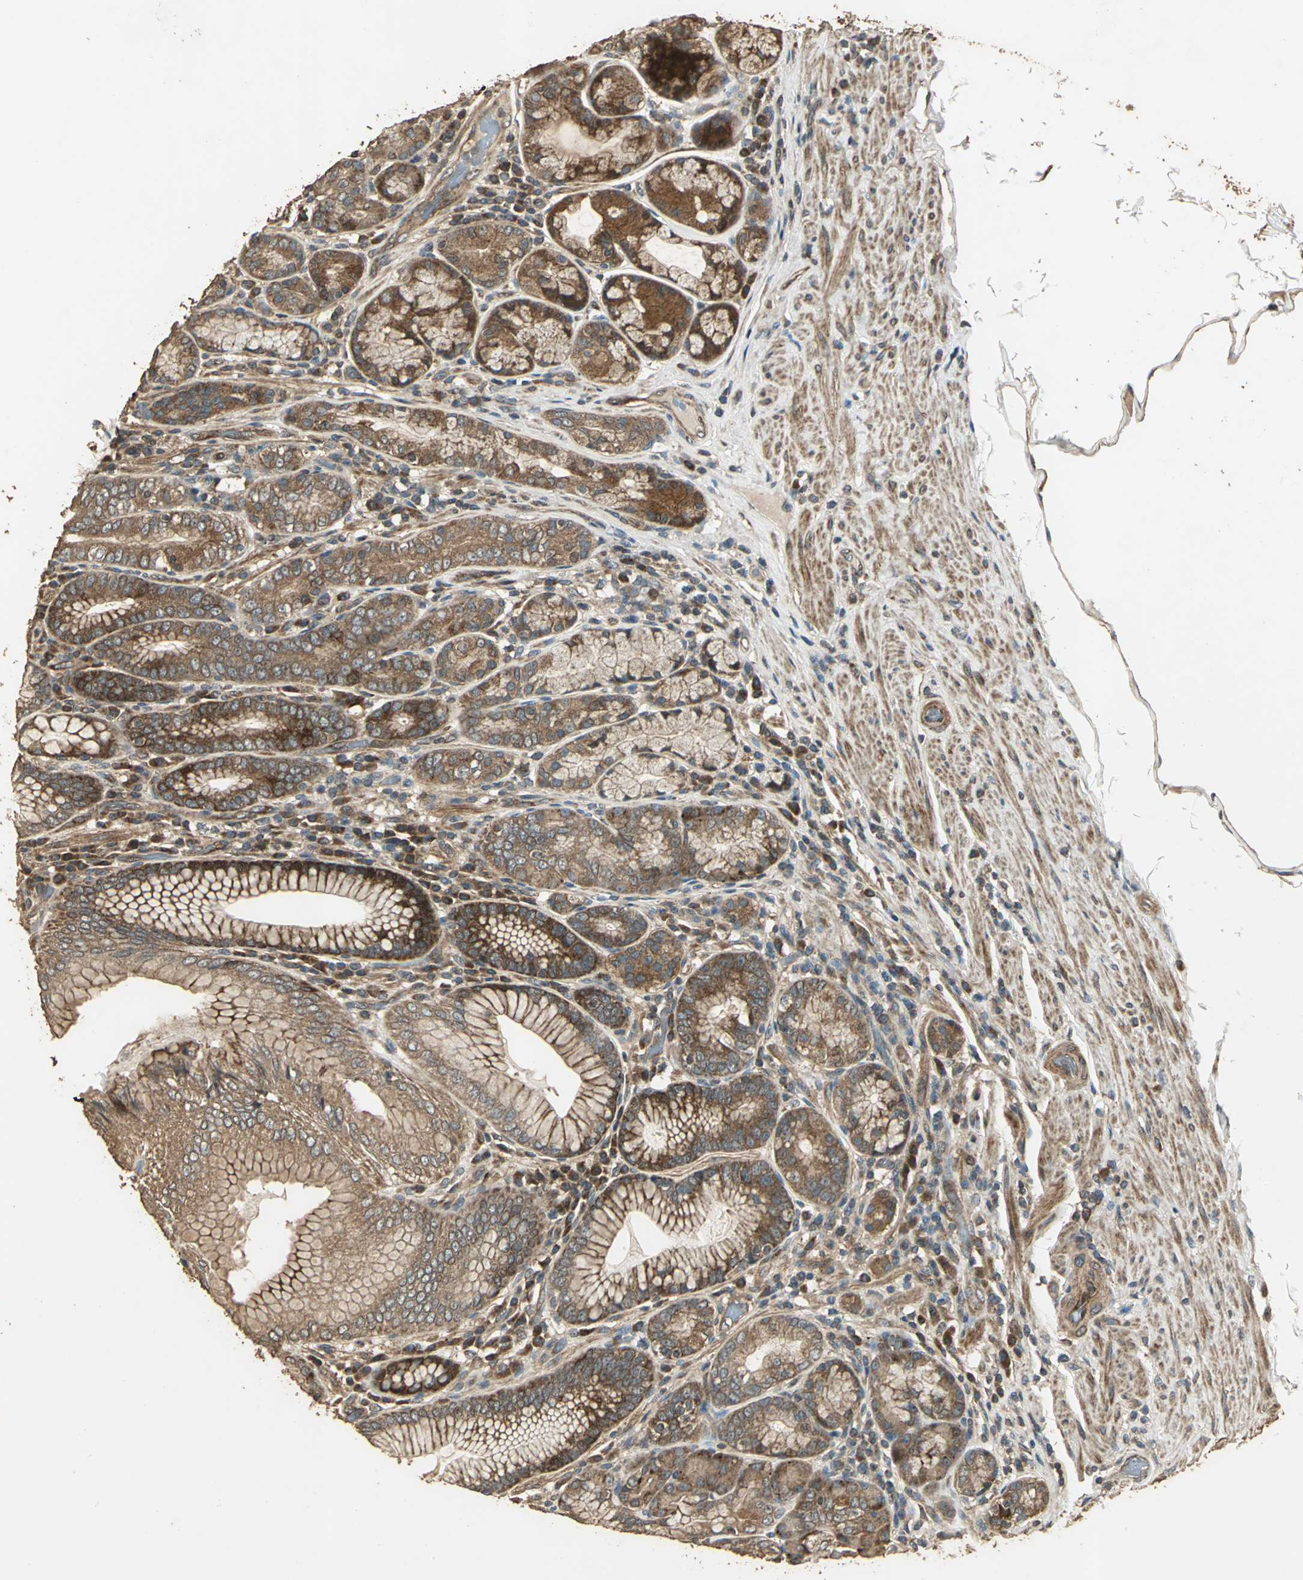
{"staining": {"intensity": "strong", "quantity": ">75%", "location": "cytoplasmic/membranous"}, "tissue": "stomach", "cell_type": "Glandular cells", "image_type": "normal", "snomed": [{"axis": "morphology", "description": "Normal tissue, NOS"}, {"axis": "topography", "description": "Stomach, lower"}], "caption": "DAB immunohistochemical staining of normal human stomach displays strong cytoplasmic/membranous protein expression in about >75% of glandular cells. (Stains: DAB (3,3'-diaminobenzidine) in brown, nuclei in blue, Microscopy: brightfield microscopy at high magnification).", "gene": "KANK1", "patient": {"sex": "female", "age": 76}}